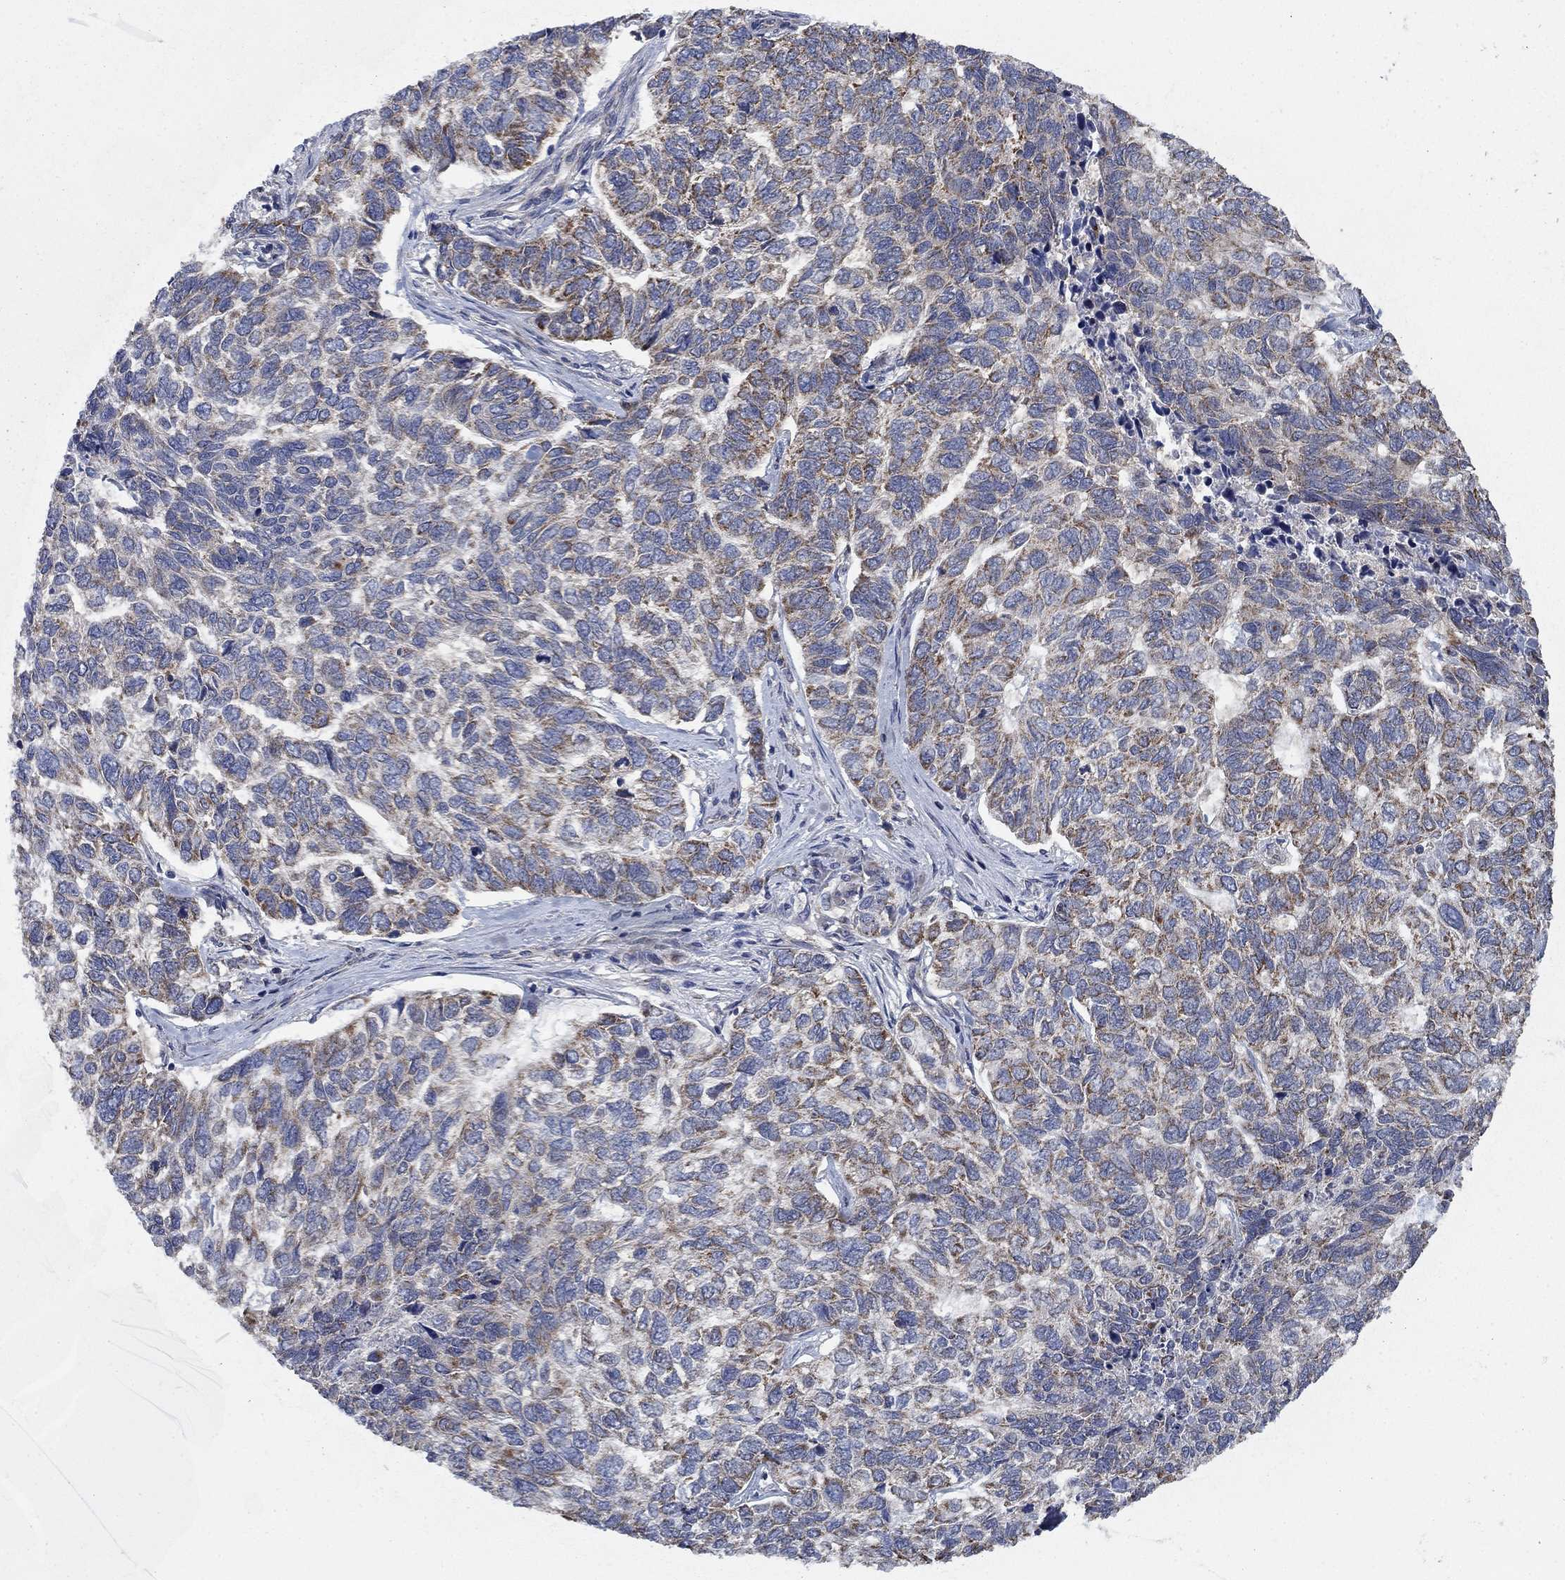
{"staining": {"intensity": "moderate", "quantity": "<25%", "location": "cytoplasmic/membranous"}, "tissue": "skin cancer", "cell_type": "Tumor cells", "image_type": "cancer", "snomed": [{"axis": "morphology", "description": "Basal cell carcinoma"}, {"axis": "topography", "description": "Skin"}], "caption": "An IHC micrograph of neoplastic tissue is shown. Protein staining in brown highlights moderate cytoplasmic/membranous positivity in skin basal cell carcinoma within tumor cells.", "gene": "NME7", "patient": {"sex": "female", "age": 65}}